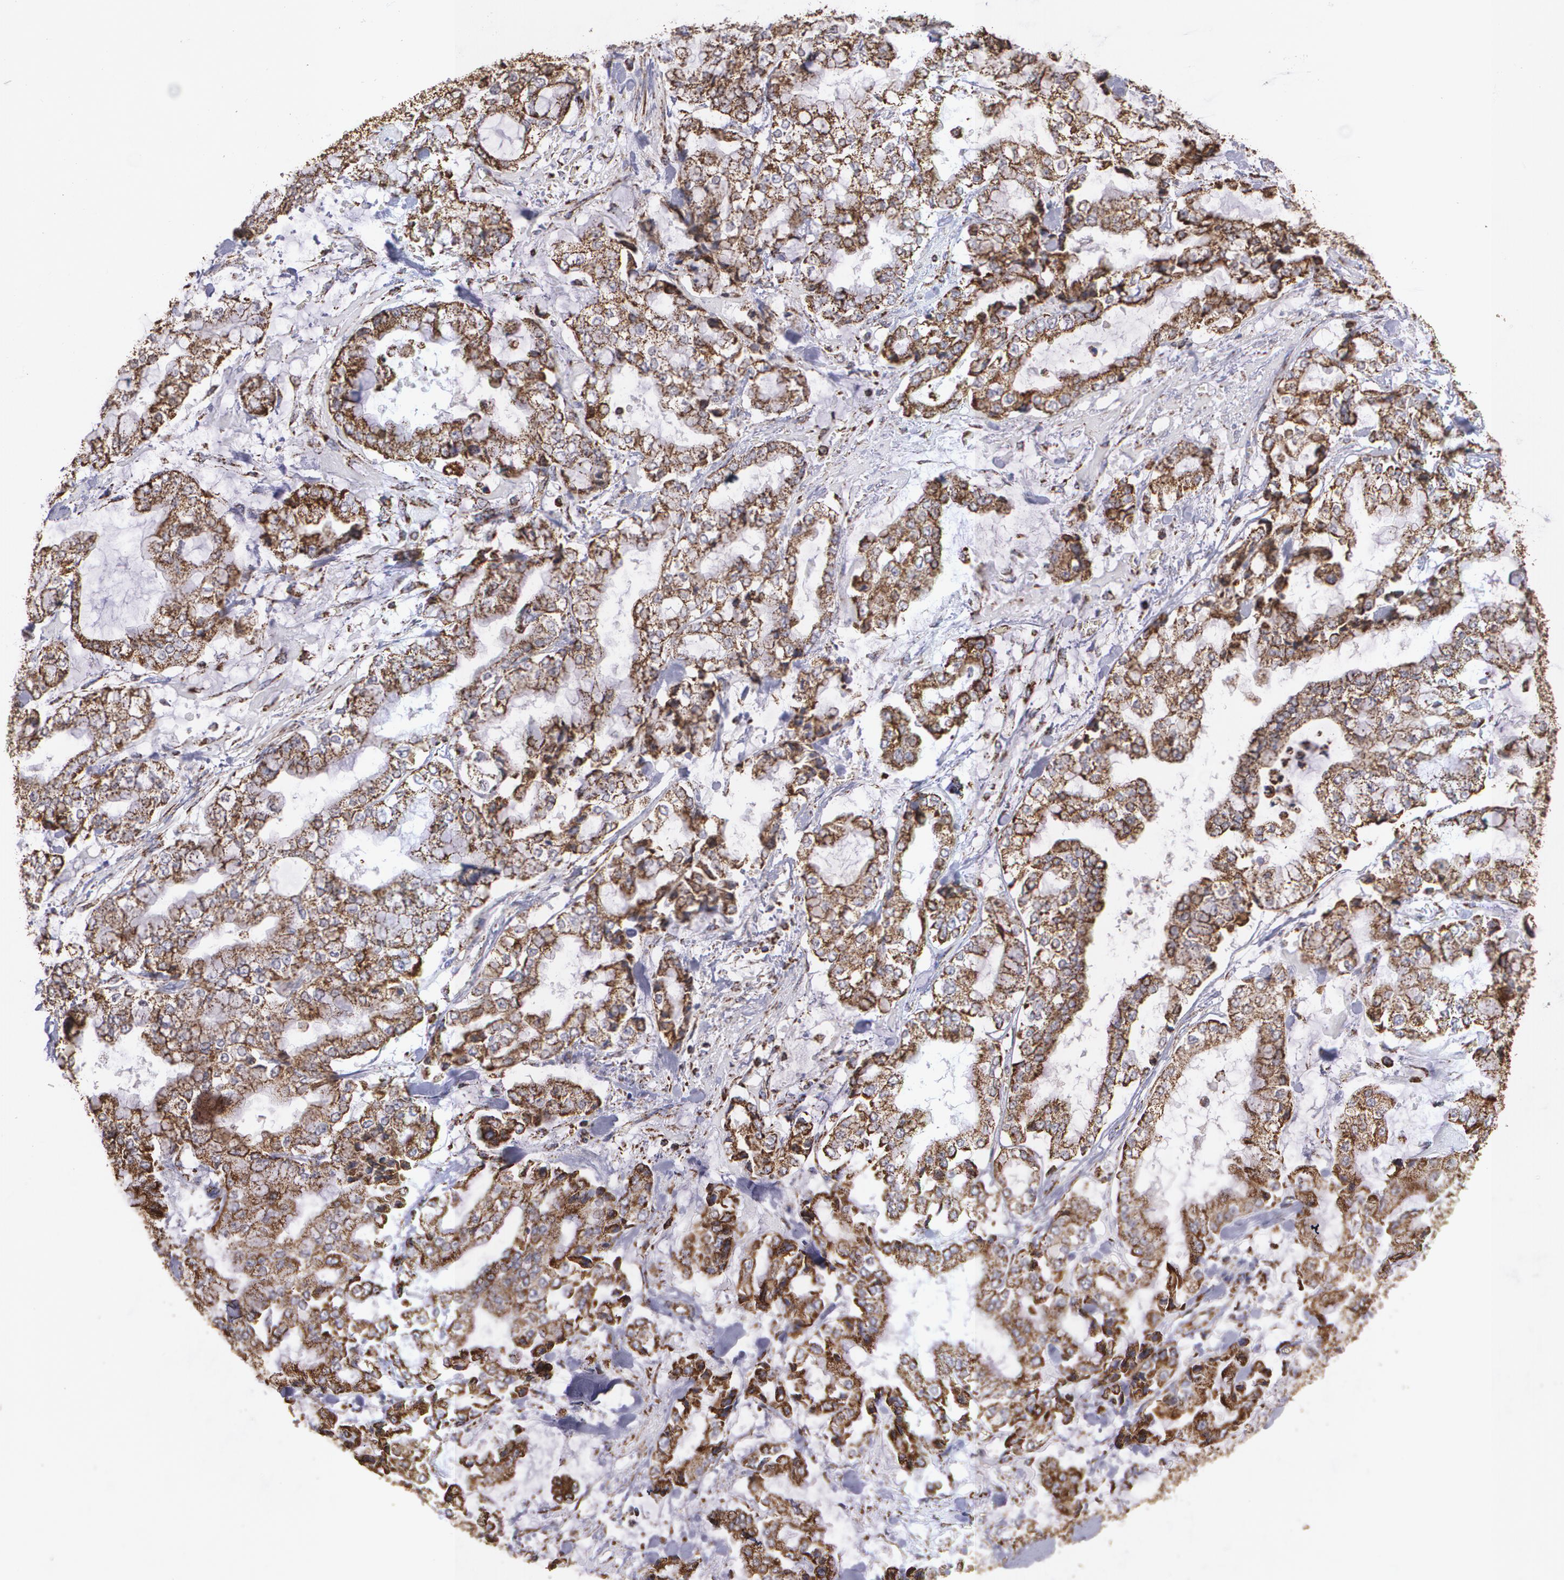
{"staining": {"intensity": "moderate", "quantity": ">75%", "location": "cytoplasmic/membranous"}, "tissue": "stomach cancer", "cell_type": "Tumor cells", "image_type": "cancer", "snomed": [{"axis": "morphology", "description": "Normal tissue, NOS"}, {"axis": "morphology", "description": "Adenocarcinoma, NOS"}, {"axis": "topography", "description": "Stomach, upper"}, {"axis": "topography", "description": "Stomach"}], "caption": "Immunohistochemistry micrograph of neoplastic tissue: human stomach cancer (adenocarcinoma) stained using immunohistochemistry demonstrates medium levels of moderate protein expression localized specifically in the cytoplasmic/membranous of tumor cells, appearing as a cytoplasmic/membranous brown color.", "gene": "HSPD1", "patient": {"sex": "male", "age": 76}}